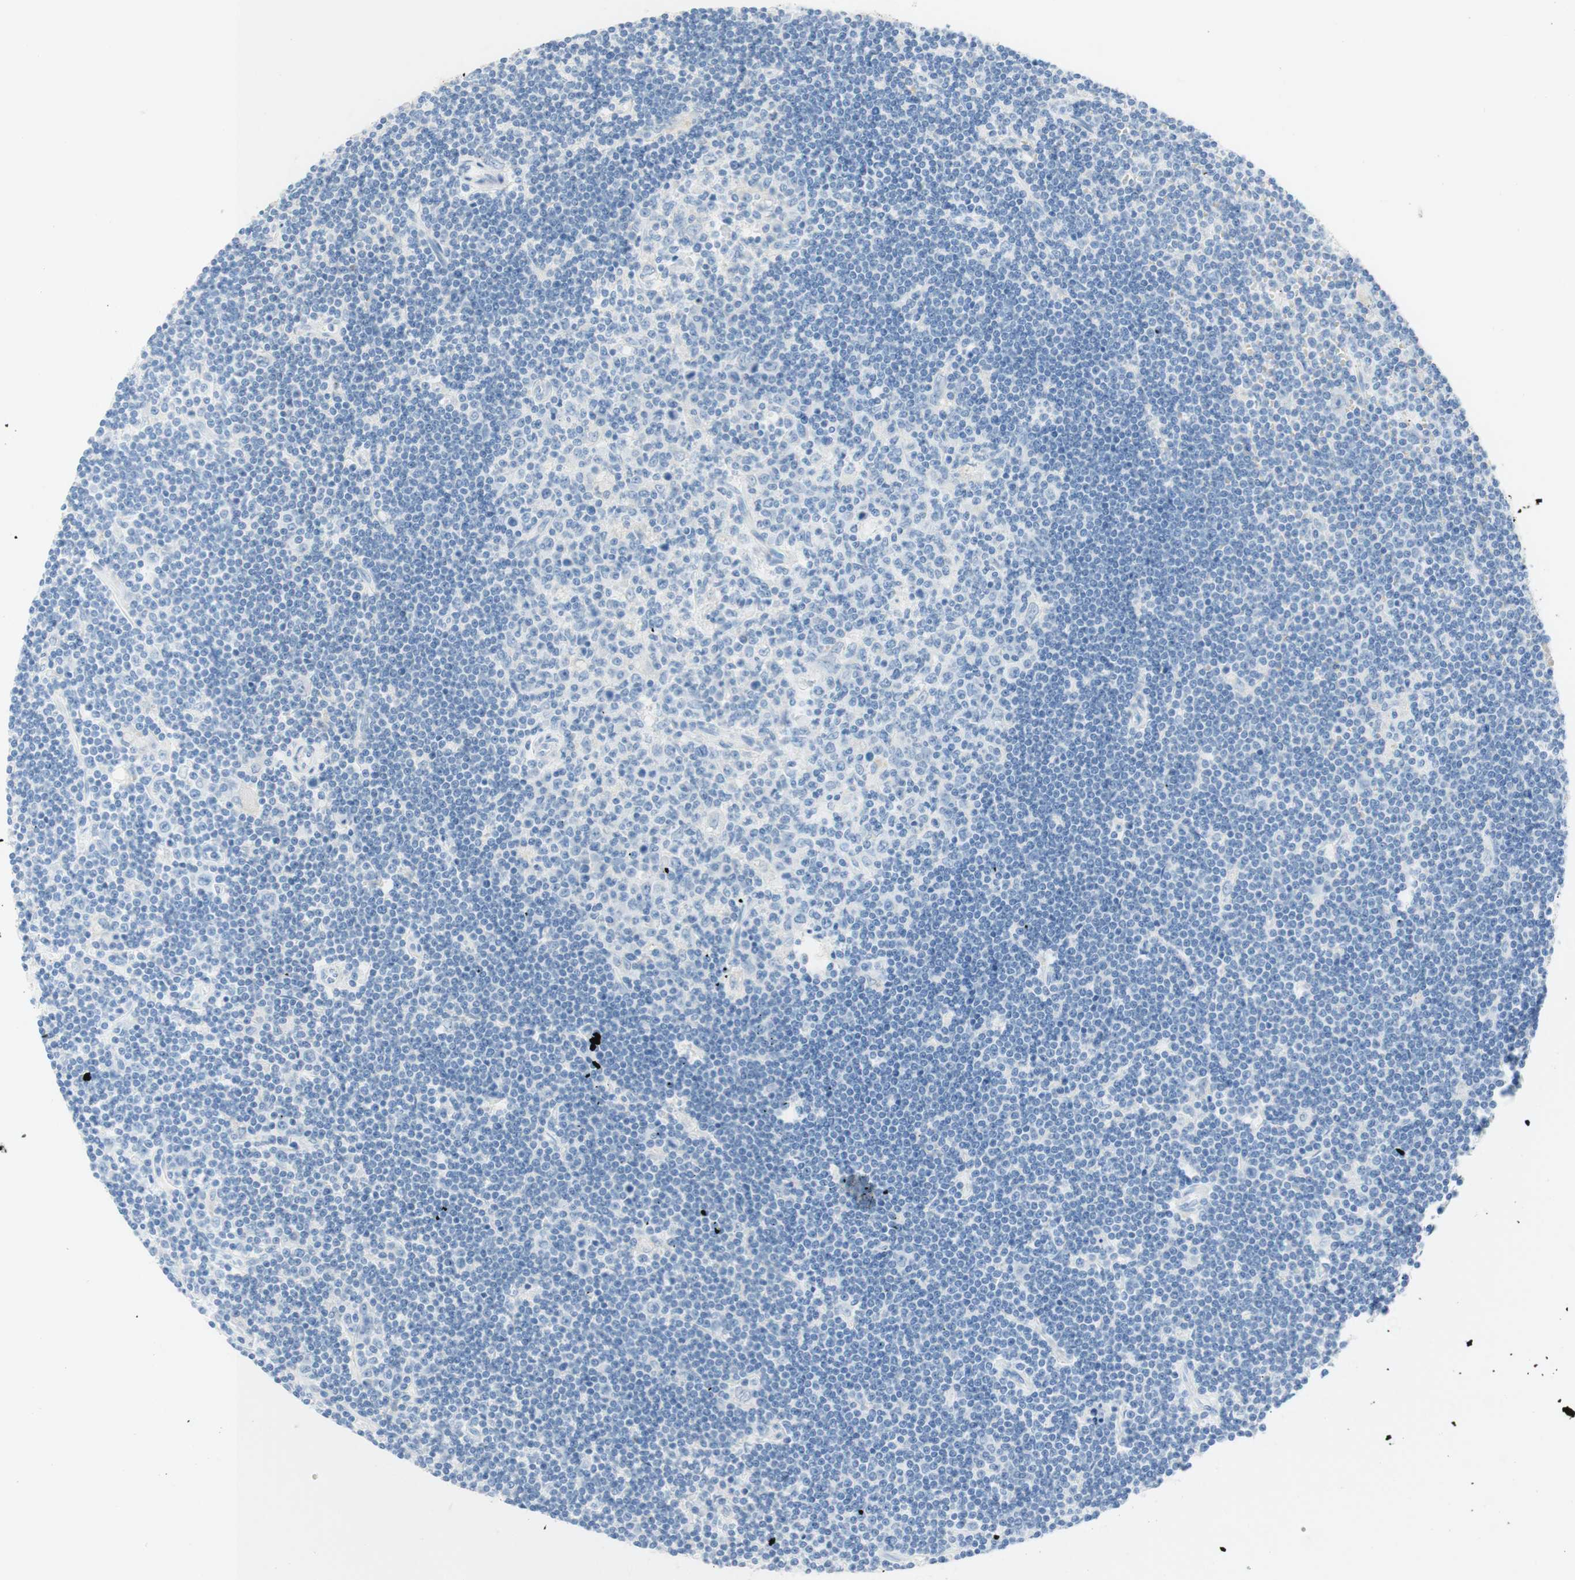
{"staining": {"intensity": "negative", "quantity": "none", "location": "none"}, "tissue": "lymphoma", "cell_type": "Tumor cells", "image_type": "cancer", "snomed": [{"axis": "morphology", "description": "Malignant lymphoma, non-Hodgkin's type, Low grade"}, {"axis": "topography", "description": "Spleen"}], "caption": "This is an immunohistochemistry micrograph of lymphoma. There is no staining in tumor cells.", "gene": "CEACAM1", "patient": {"sex": "male", "age": 76}}